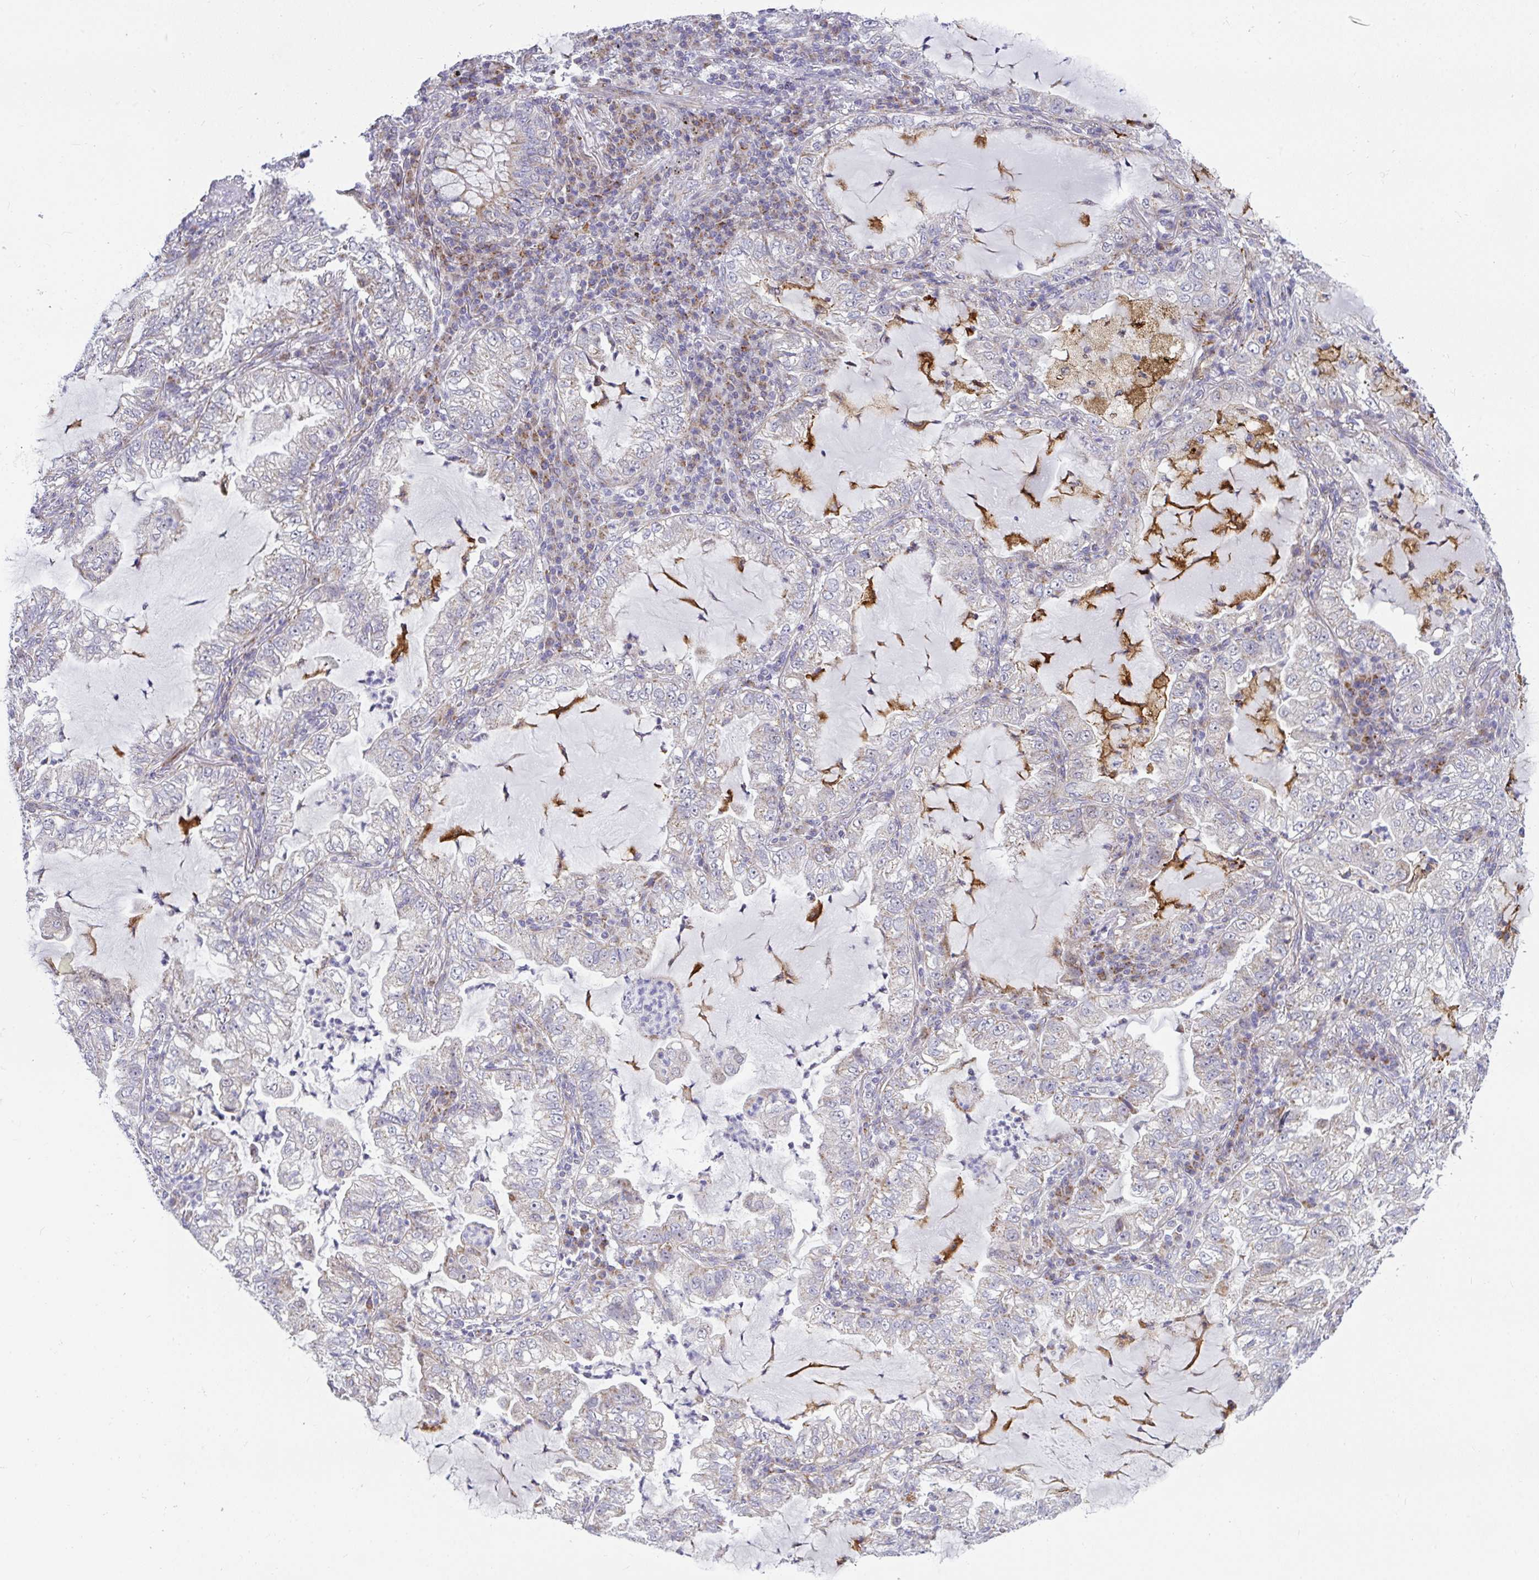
{"staining": {"intensity": "weak", "quantity": "<25%", "location": "cytoplasmic/membranous"}, "tissue": "lung cancer", "cell_type": "Tumor cells", "image_type": "cancer", "snomed": [{"axis": "morphology", "description": "Adenocarcinoma, NOS"}, {"axis": "topography", "description": "Lung"}], "caption": "An image of human adenocarcinoma (lung) is negative for staining in tumor cells.", "gene": "SRRM4", "patient": {"sex": "female", "age": 73}}